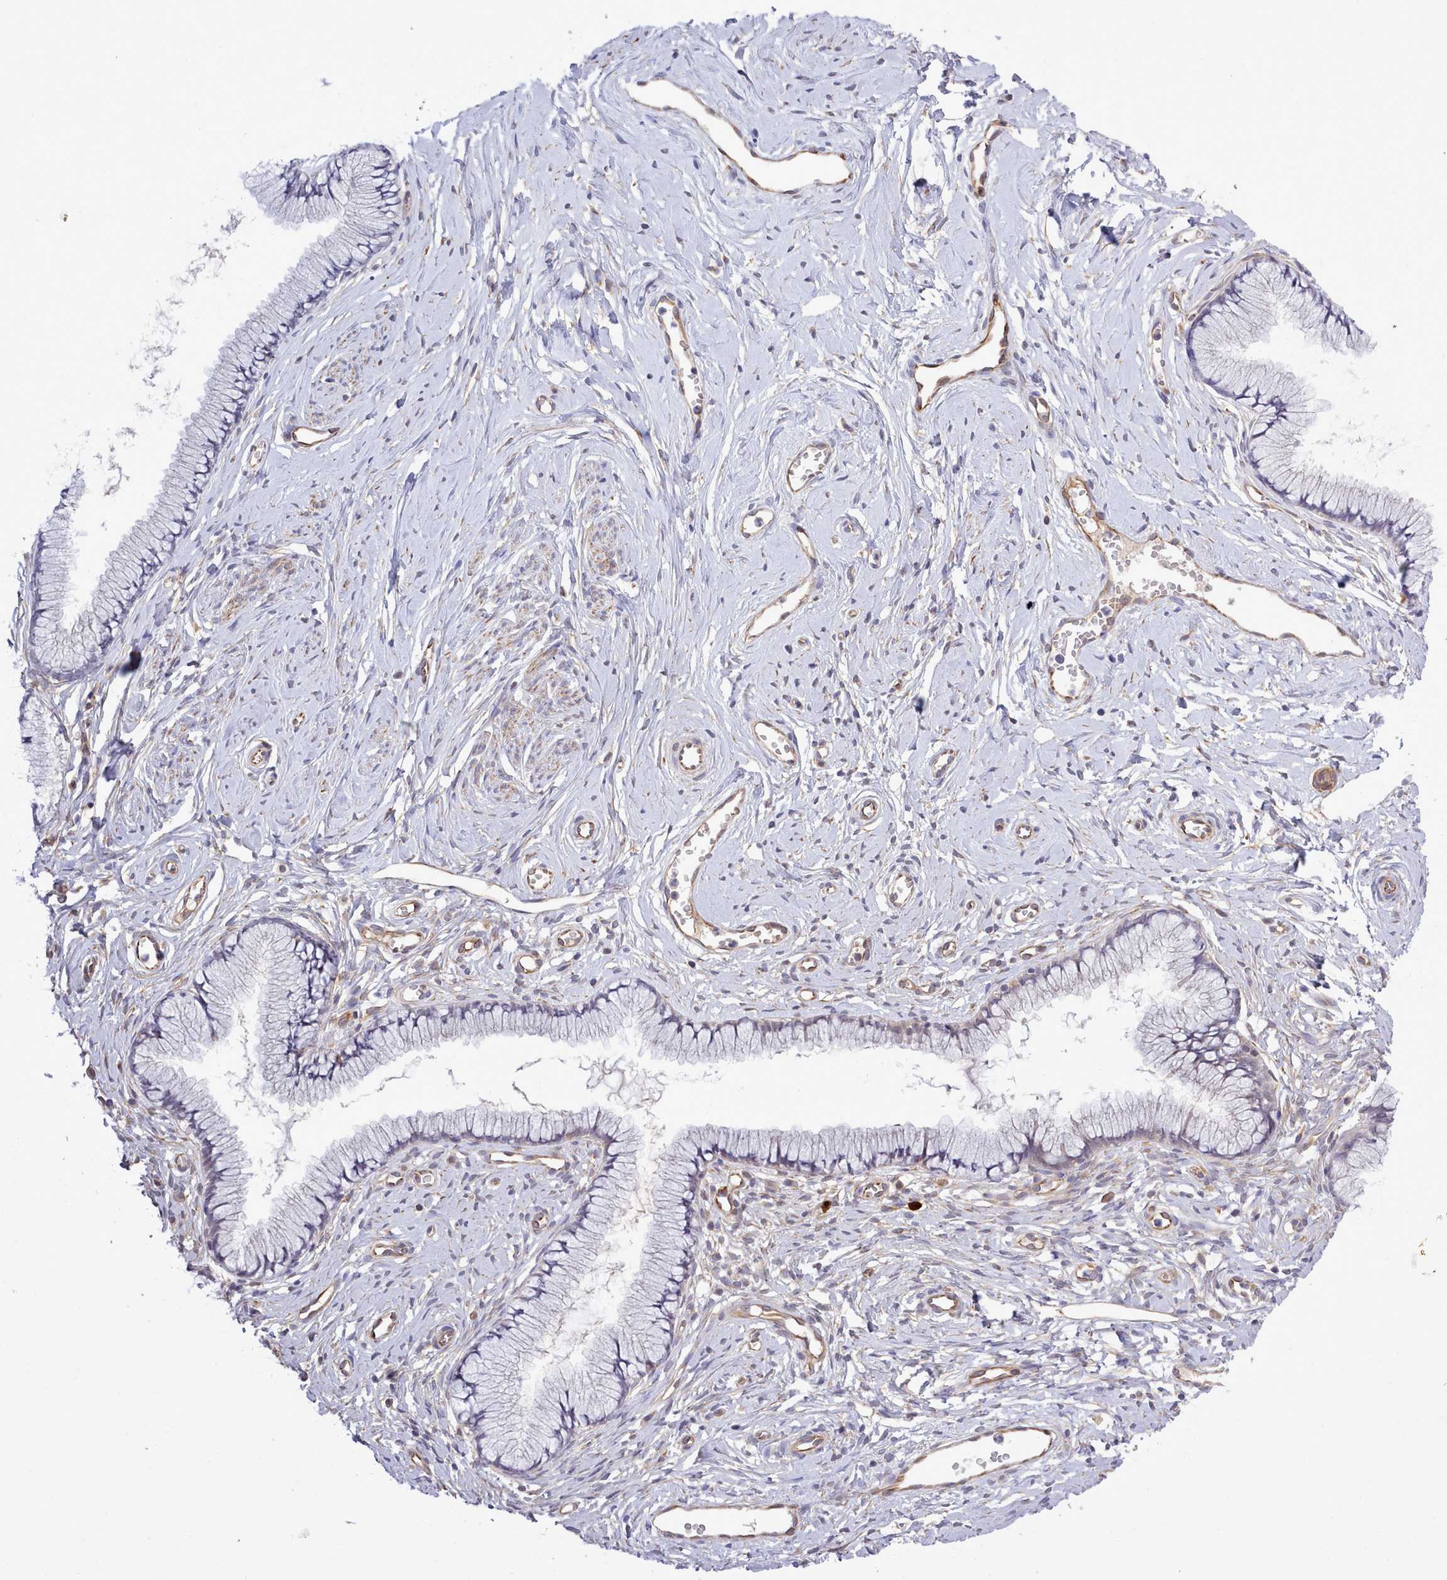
{"staining": {"intensity": "weak", "quantity": "<25%", "location": "cytoplasmic/membranous"}, "tissue": "cervix", "cell_type": "Glandular cells", "image_type": "normal", "snomed": [{"axis": "morphology", "description": "Normal tissue, NOS"}, {"axis": "topography", "description": "Cervix"}], "caption": "The photomicrograph displays no significant staining in glandular cells of cervix.", "gene": "ZC3H13", "patient": {"sex": "female", "age": 40}}